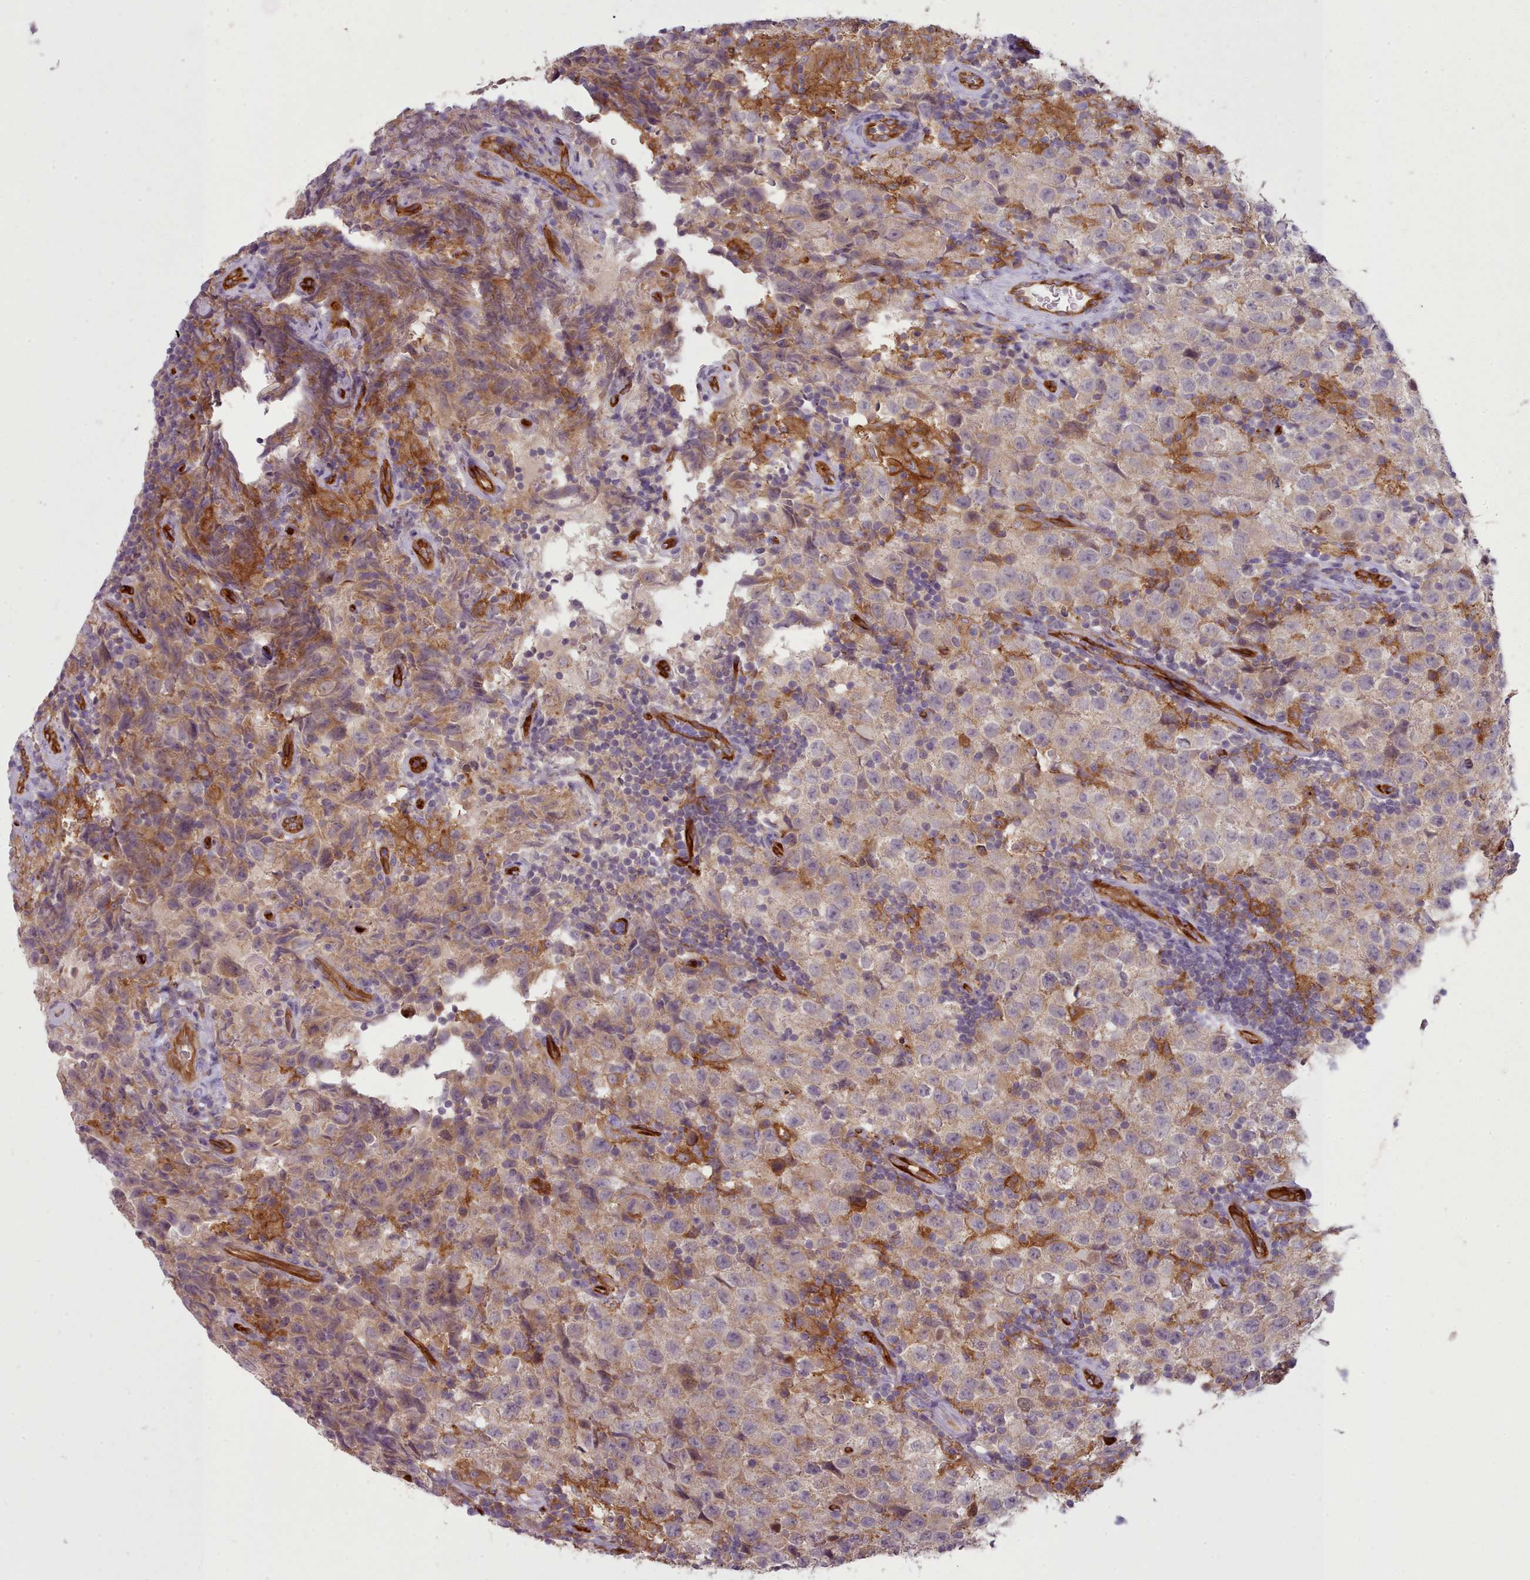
{"staining": {"intensity": "weak", "quantity": ">75%", "location": "cytoplasmic/membranous"}, "tissue": "testis cancer", "cell_type": "Tumor cells", "image_type": "cancer", "snomed": [{"axis": "morphology", "description": "Seminoma, NOS"}, {"axis": "morphology", "description": "Carcinoma, Embryonal, NOS"}, {"axis": "topography", "description": "Testis"}], "caption": "The histopathology image displays a brown stain indicating the presence of a protein in the cytoplasmic/membranous of tumor cells in testis cancer.", "gene": "CD300LF", "patient": {"sex": "male", "age": 41}}